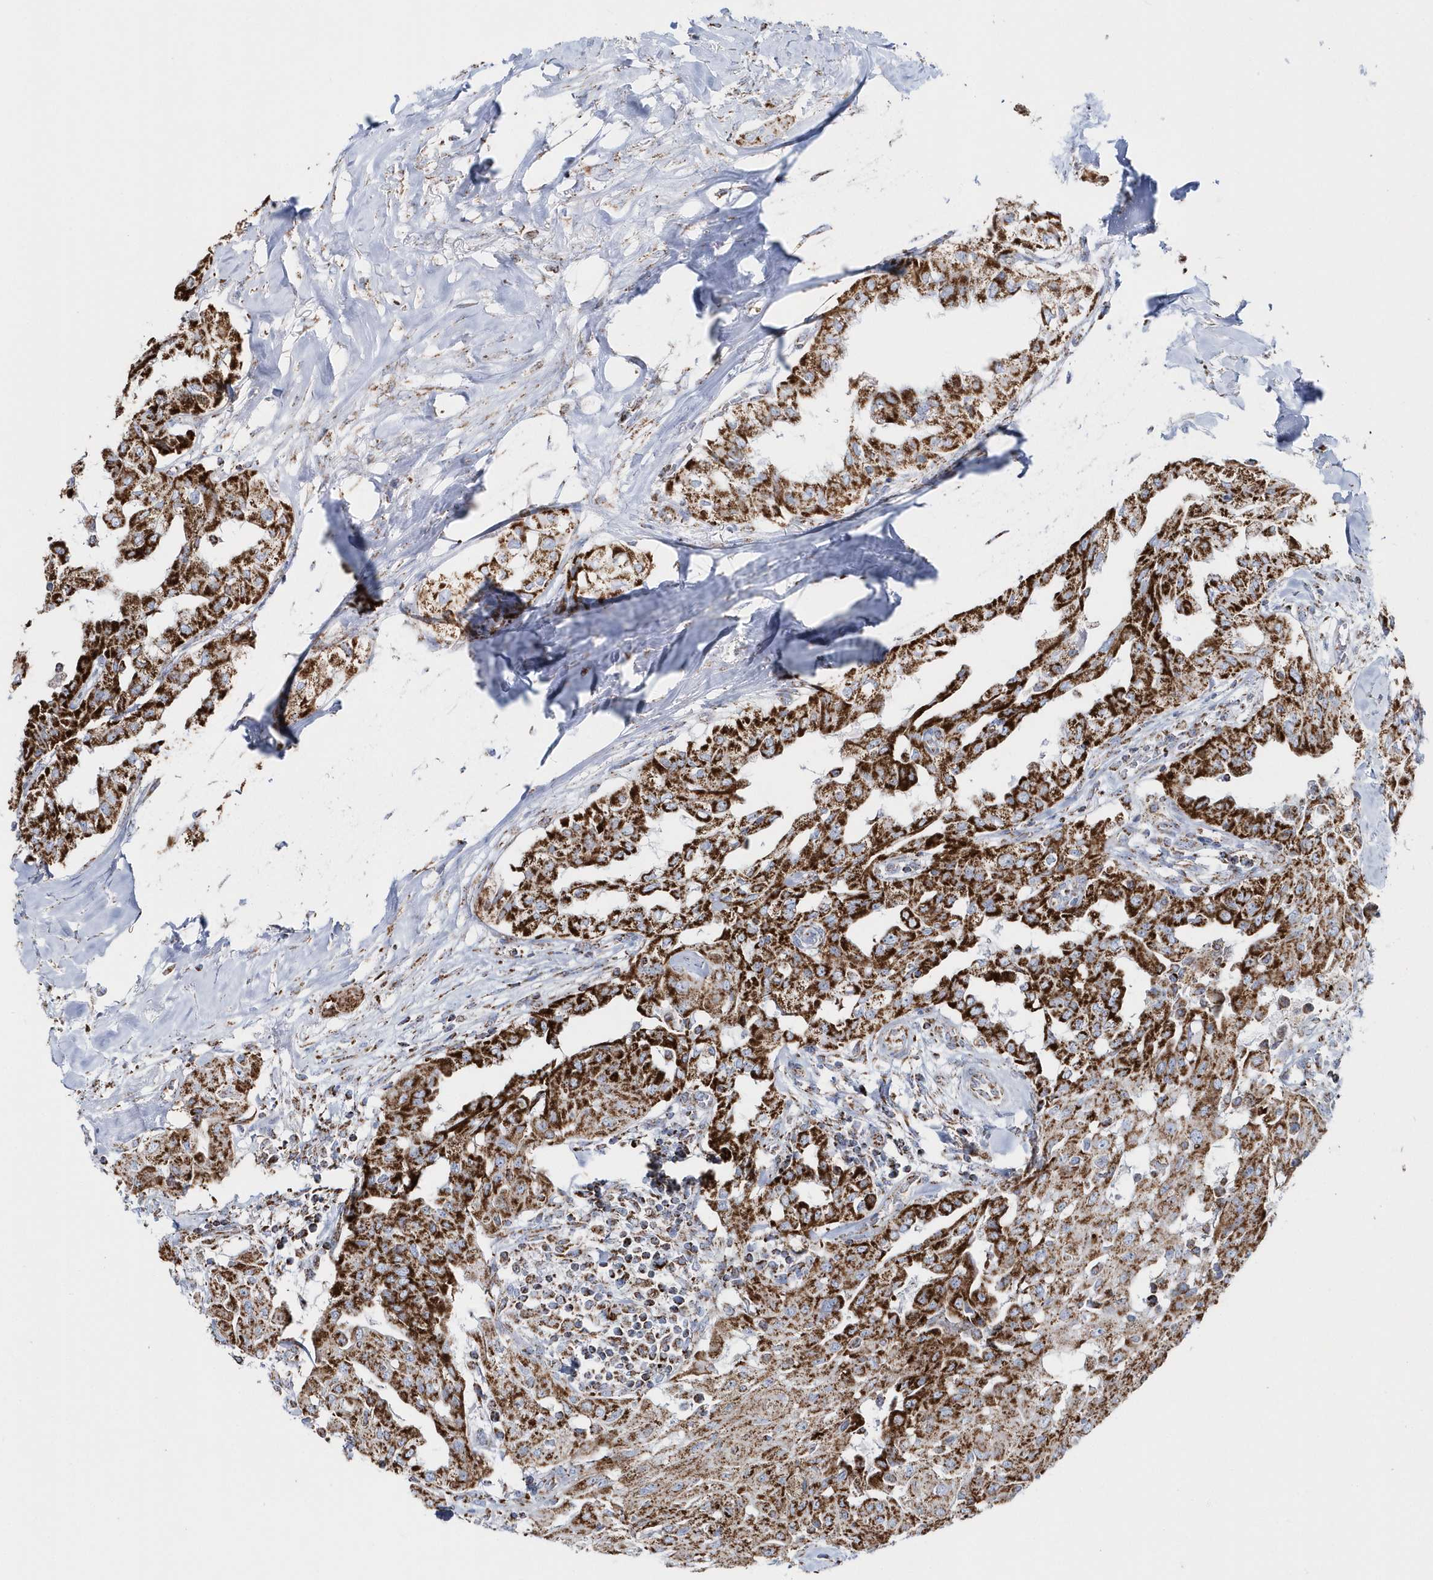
{"staining": {"intensity": "strong", "quantity": ">75%", "location": "cytoplasmic/membranous"}, "tissue": "thyroid cancer", "cell_type": "Tumor cells", "image_type": "cancer", "snomed": [{"axis": "morphology", "description": "Papillary adenocarcinoma, NOS"}, {"axis": "topography", "description": "Thyroid gland"}], "caption": "High-magnification brightfield microscopy of papillary adenocarcinoma (thyroid) stained with DAB (brown) and counterstained with hematoxylin (blue). tumor cells exhibit strong cytoplasmic/membranous staining is identified in about>75% of cells.", "gene": "TMCO6", "patient": {"sex": "female", "age": 59}}